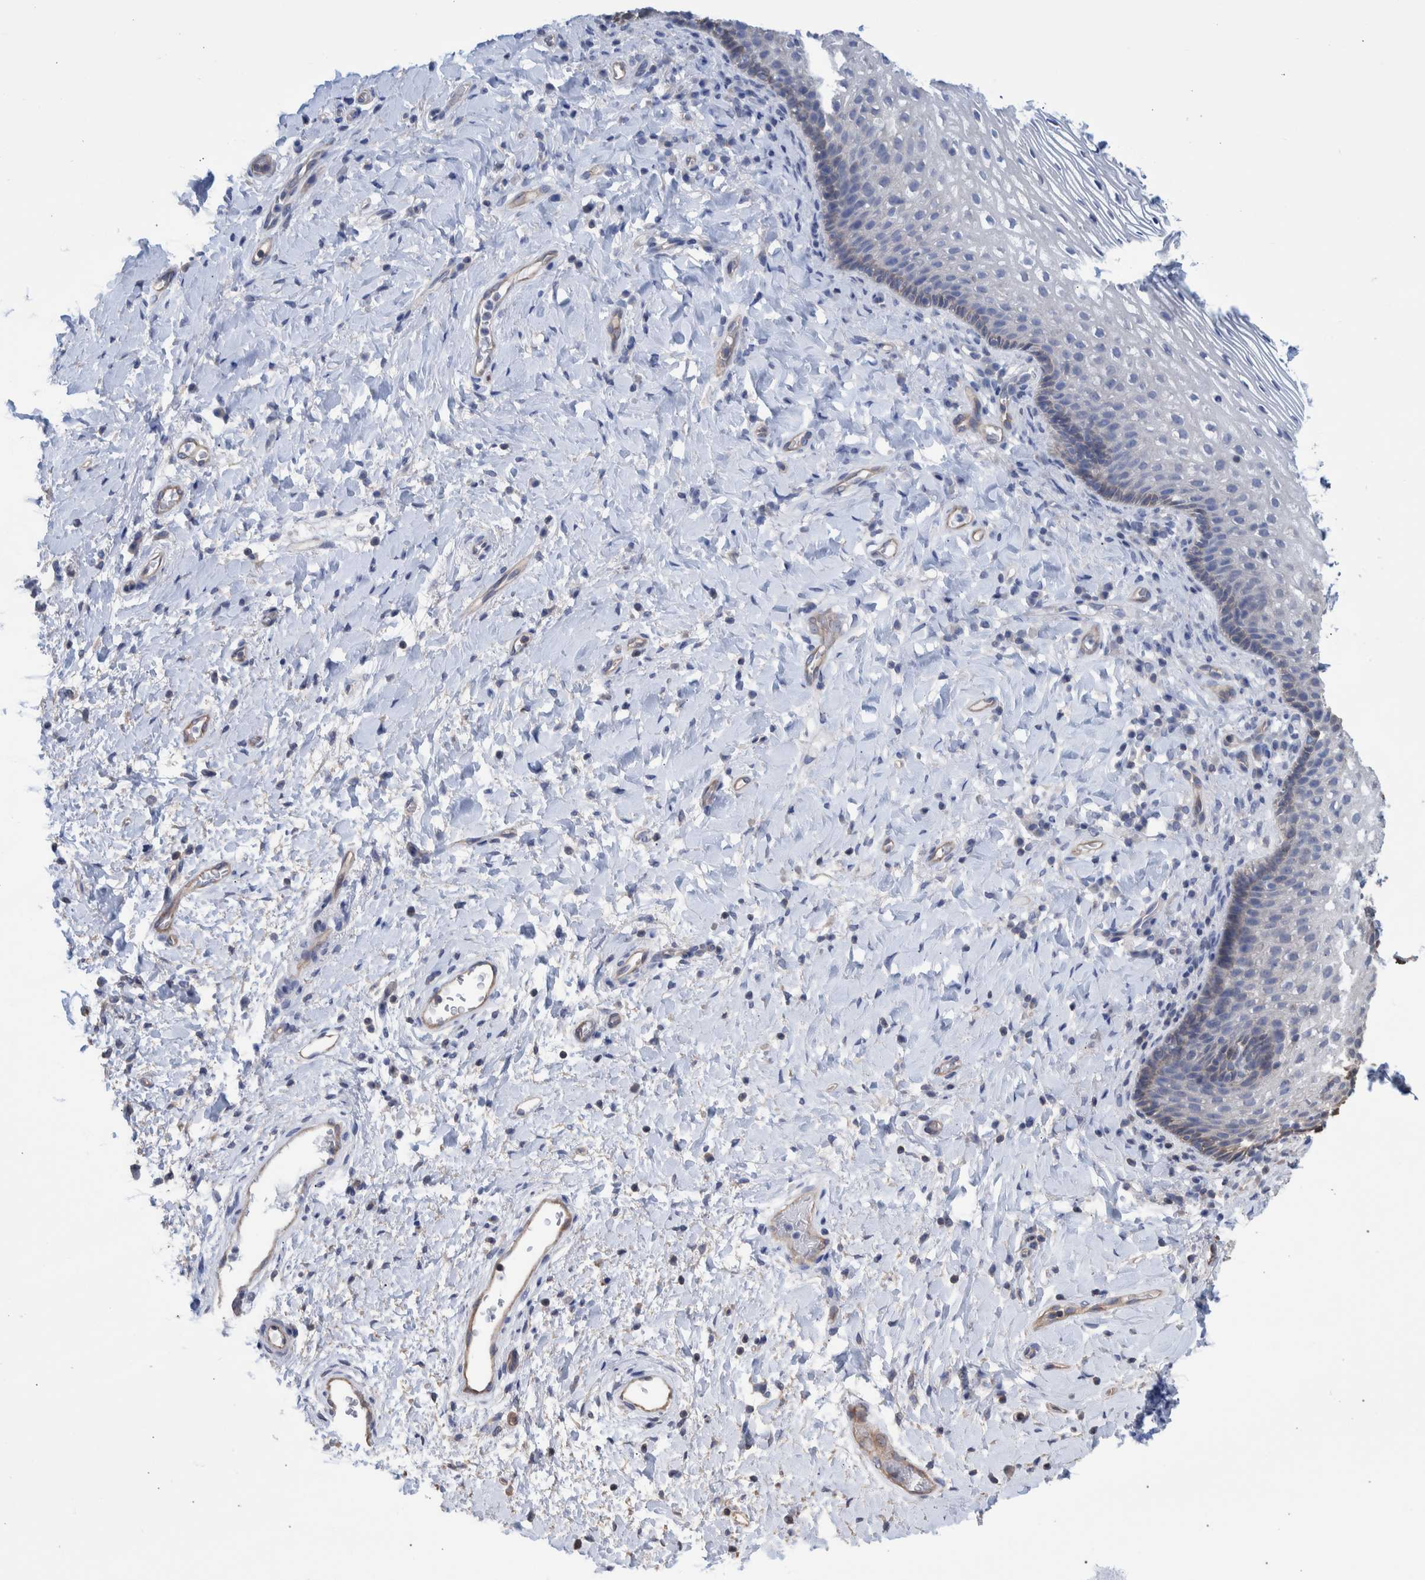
{"staining": {"intensity": "weak", "quantity": "<25%", "location": "cytoplasmic/membranous"}, "tissue": "vagina", "cell_type": "Squamous epithelial cells", "image_type": "normal", "snomed": [{"axis": "morphology", "description": "Normal tissue, NOS"}, {"axis": "topography", "description": "Vagina"}], "caption": "Vagina stained for a protein using IHC exhibits no positivity squamous epithelial cells.", "gene": "PPP3CC", "patient": {"sex": "female", "age": 60}}